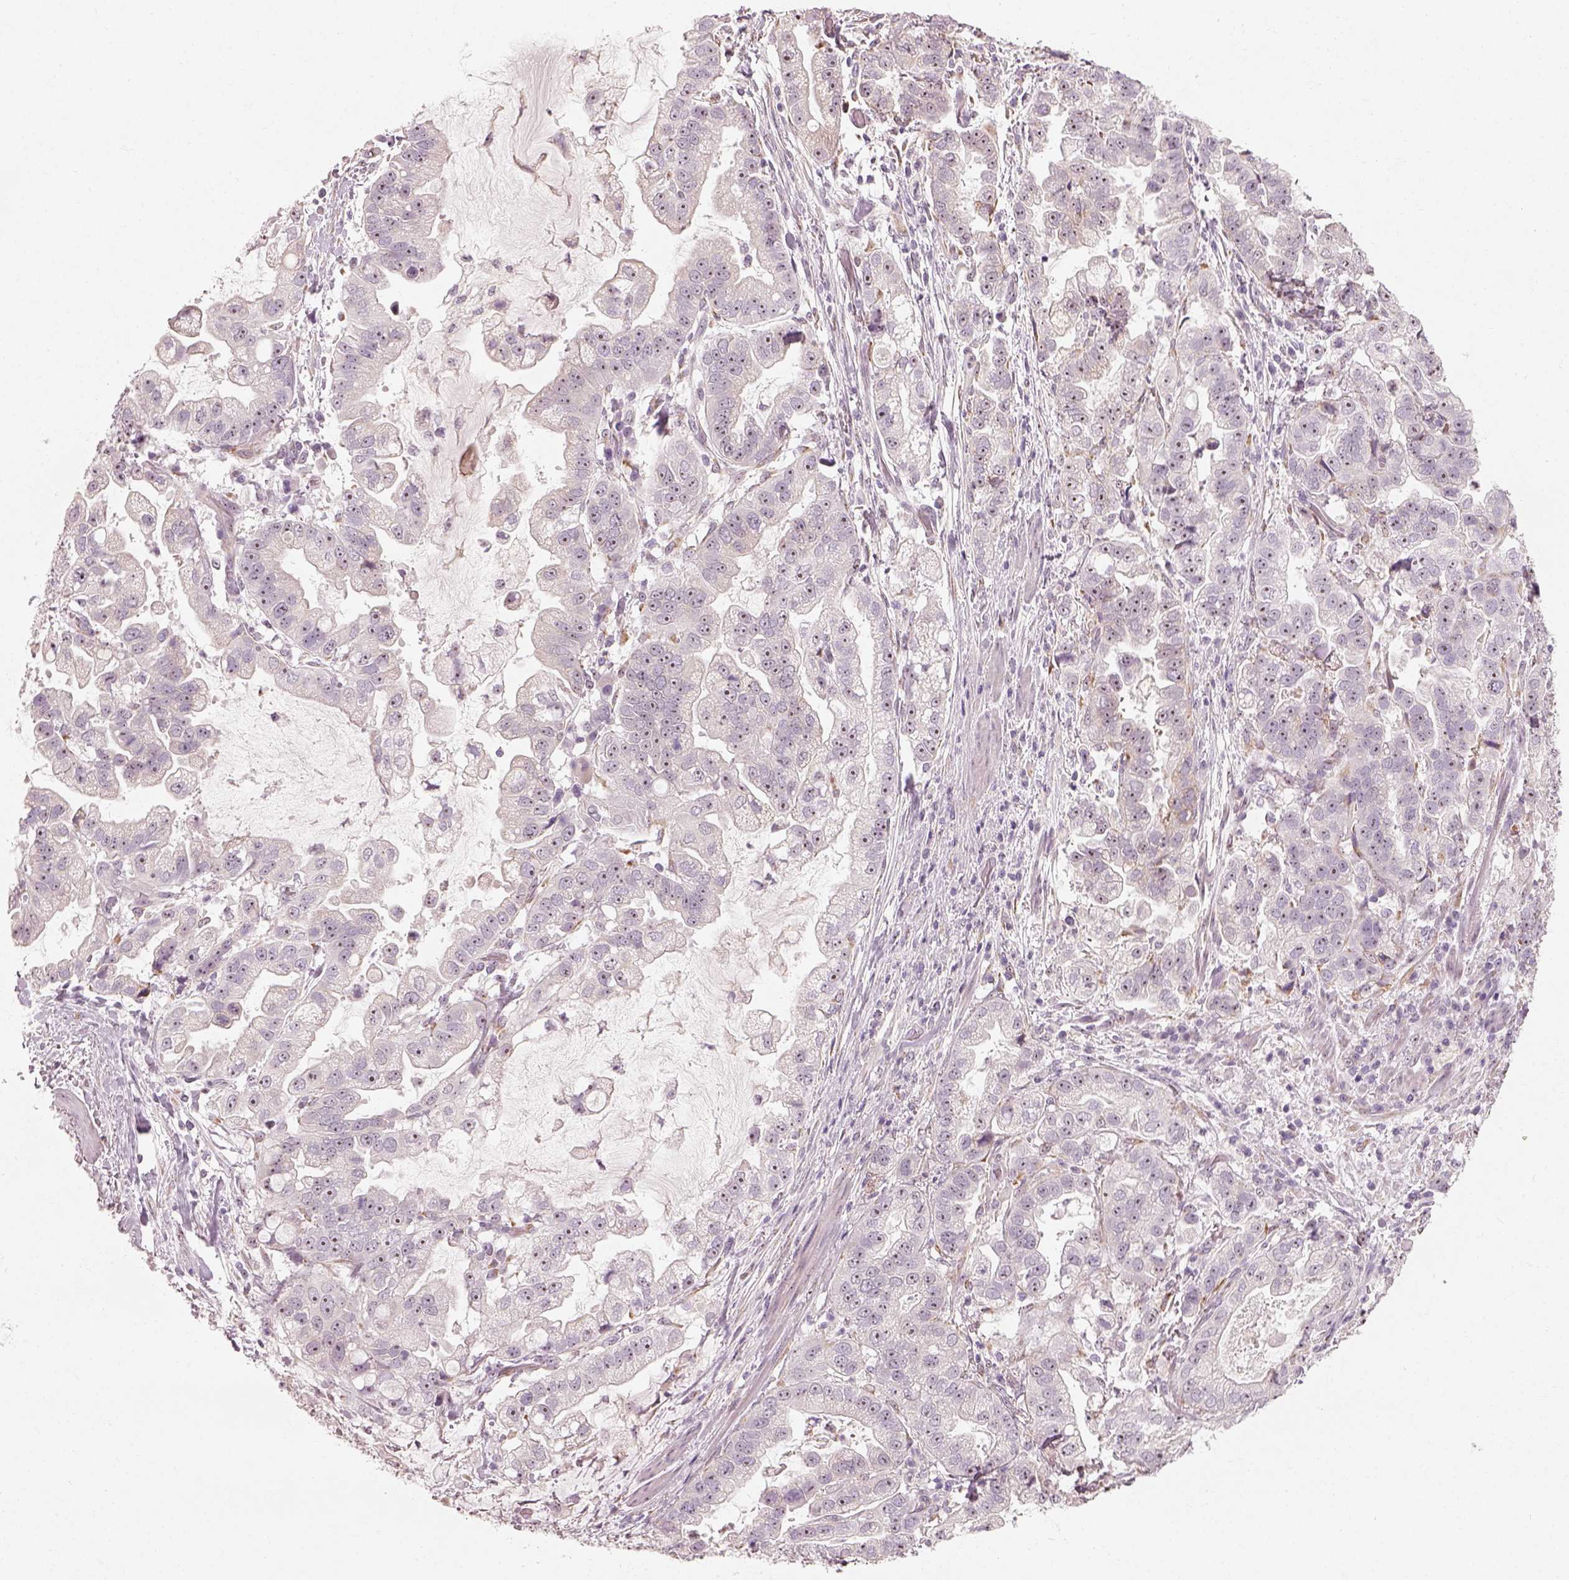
{"staining": {"intensity": "weak", "quantity": ">75%", "location": "nuclear"}, "tissue": "stomach cancer", "cell_type": "Tumor cells", "image_type": "cancer", "snomed": [{"axis": "morphology", "description": "Adenocarcinoma, NOS"}, {"axis": "topography", "description": "Stomach"}], "caption": "Tumor cells show low levels of weak nuclear positivity in about >75% of cells in human stomach cancer (adenocarcinoma). (IHC, brightfield microscopy, high magnification).", "gene": "CDS1", "patient": {"sex": "male", "age": 59}}